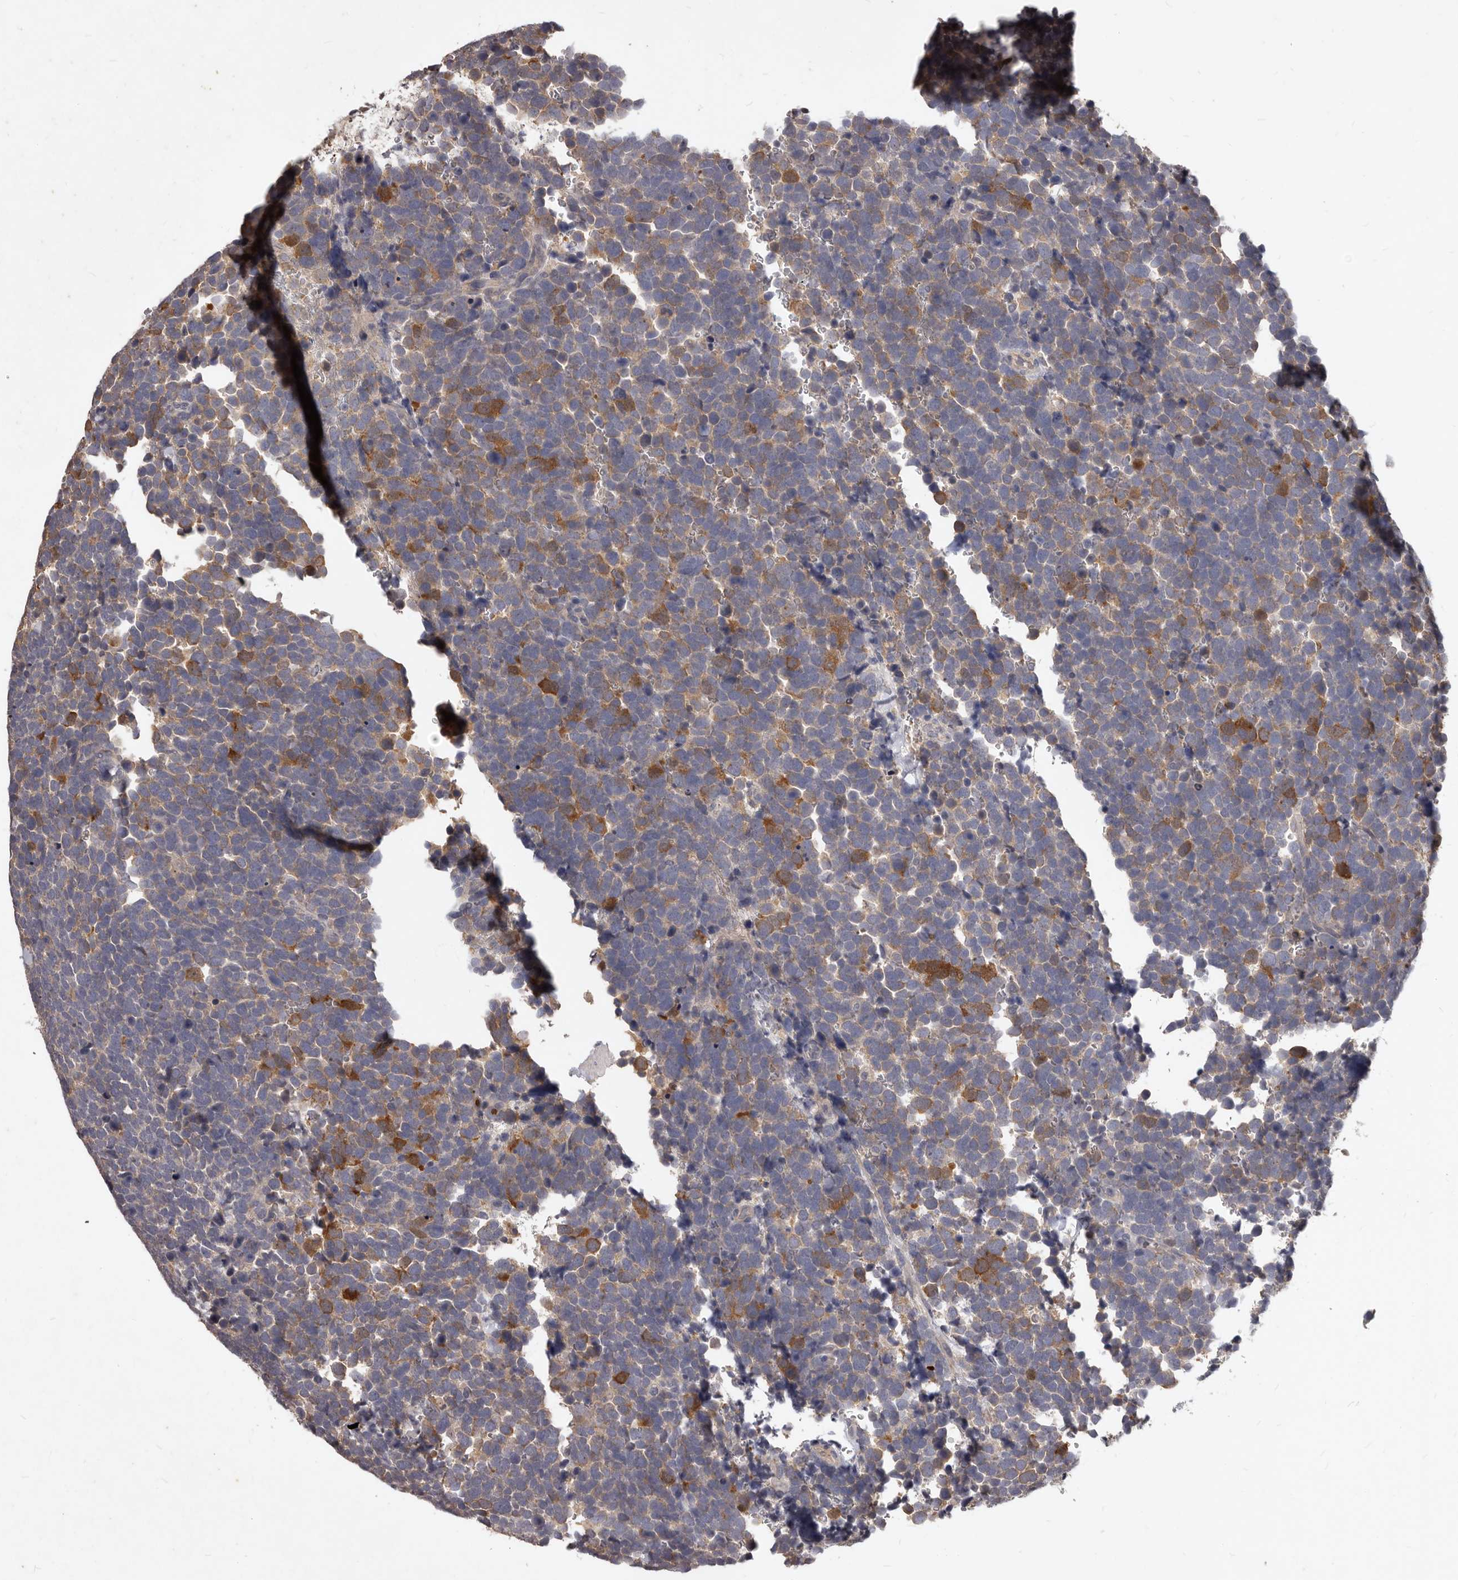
{"staining": {"intensity": "moderate", "quantity": ">75%", "location": "cytoplasmic/membranous"}, "tissue": "urothelial cancer", "cell_type": "Tumor cells", "image_type": "cancer", "snomed": [{"axis": "morphology", "description": "Urothelial carcinoma, High grade"}, {"axis": "topography", "description": "Urinary bladder"}], "caption": "A micrograph showing moderate cytoplasmic/membranous positivity in about >75% of tumor cells in high-grade urothelial carcinoma, as visualized by brown immunohistochemical staining.", "gene": "GPRC5C", "patient": {"sex": "female", "age": 82}}